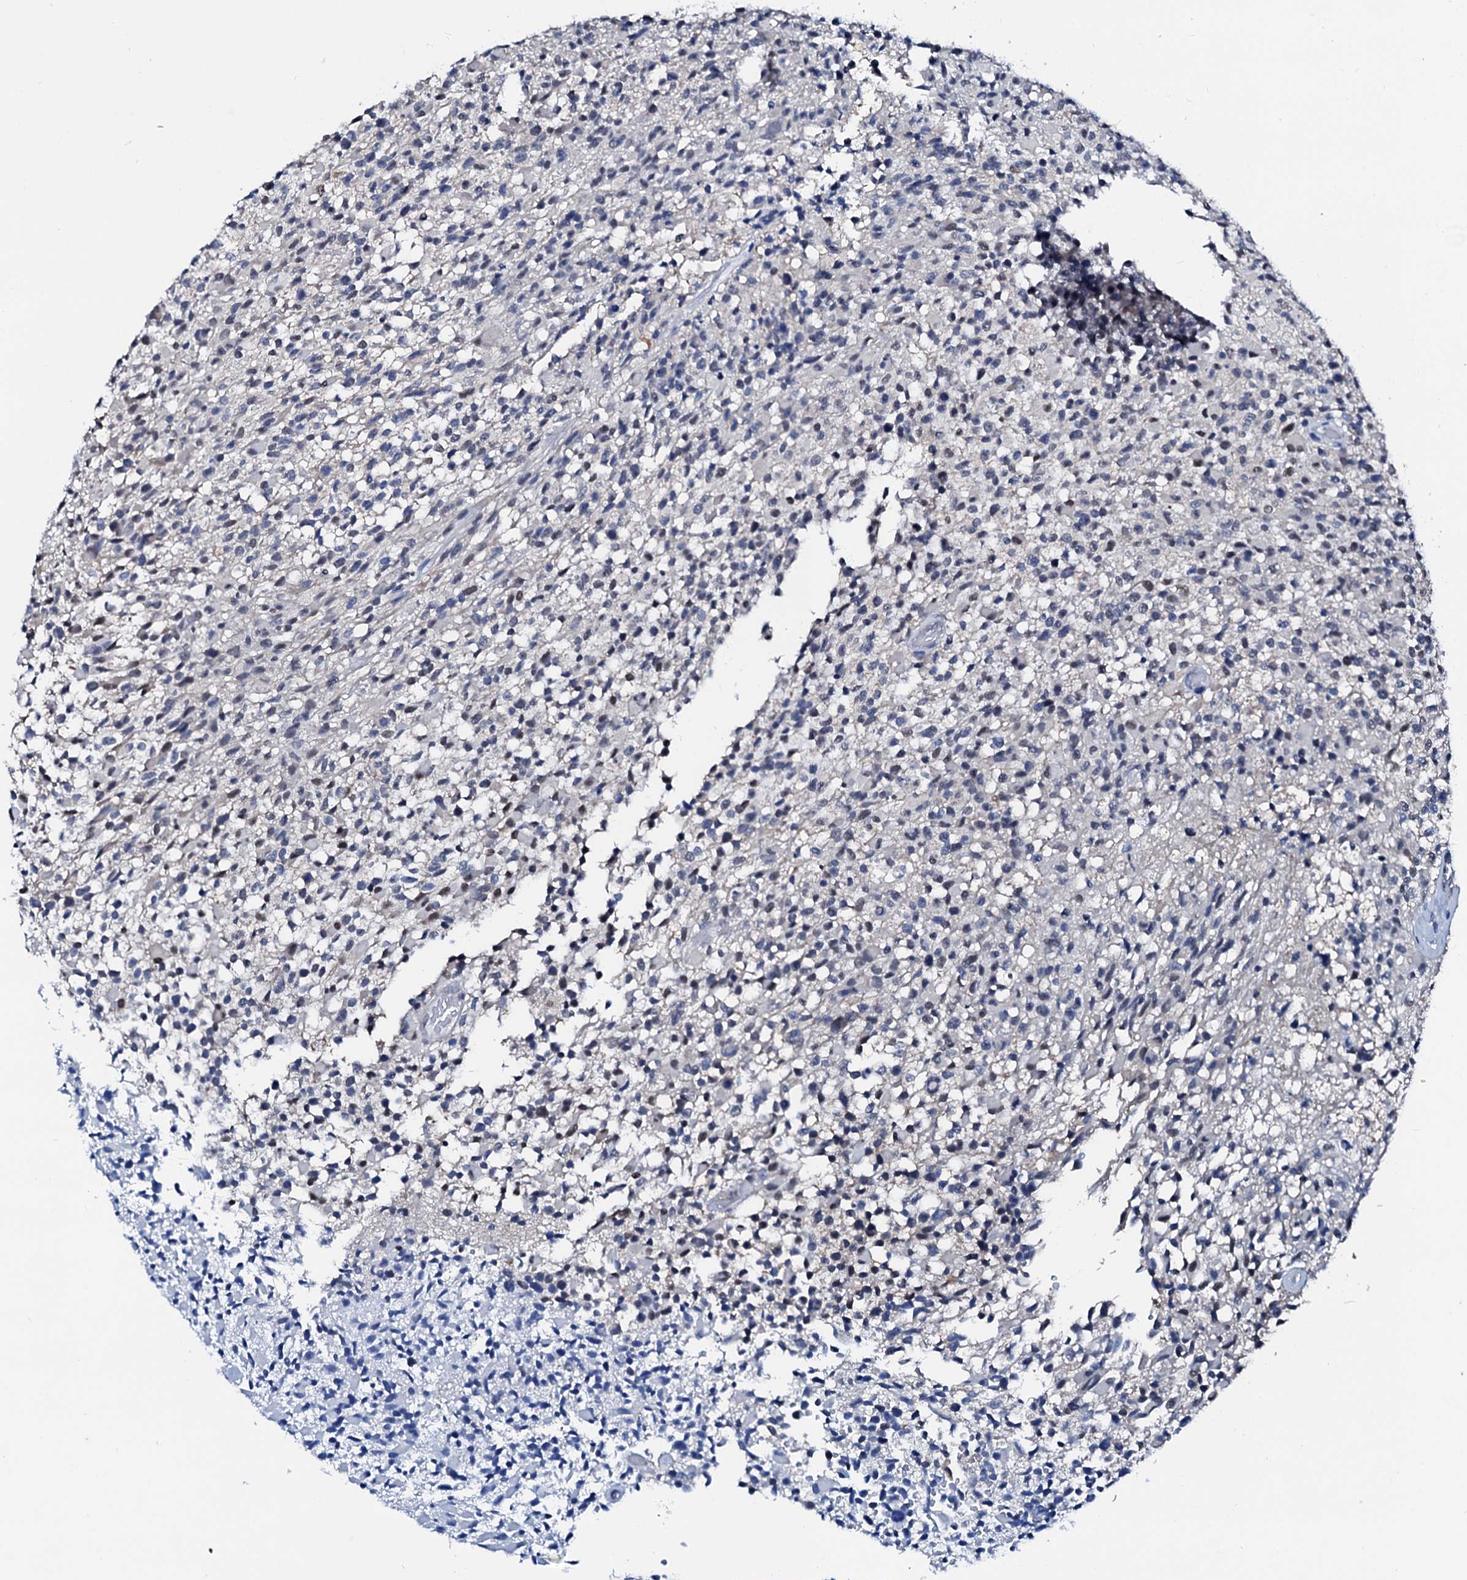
{"staining": {"intensity": "weak", "quantity": "<25%", "location": "nuclear"}, "tissue": "glioma", "cell_type": "Tumor cells", "image_type": "cancer", "snomed": [{"axis": "morphology", "description": "Glioma, malignant, High grade"}, {"axis": "morphology", "description": "Glioblastoma, NOS"}, {"axis": "topography", "description": "Brain"}], "caption": "High power microscopy histopathology image of an immunohistochemistry micrograph of glioblastoma, revealing no significant positivity in tumor cells.", "gene": "CSN2", "patient": {"sex": "male", "age": 60}}